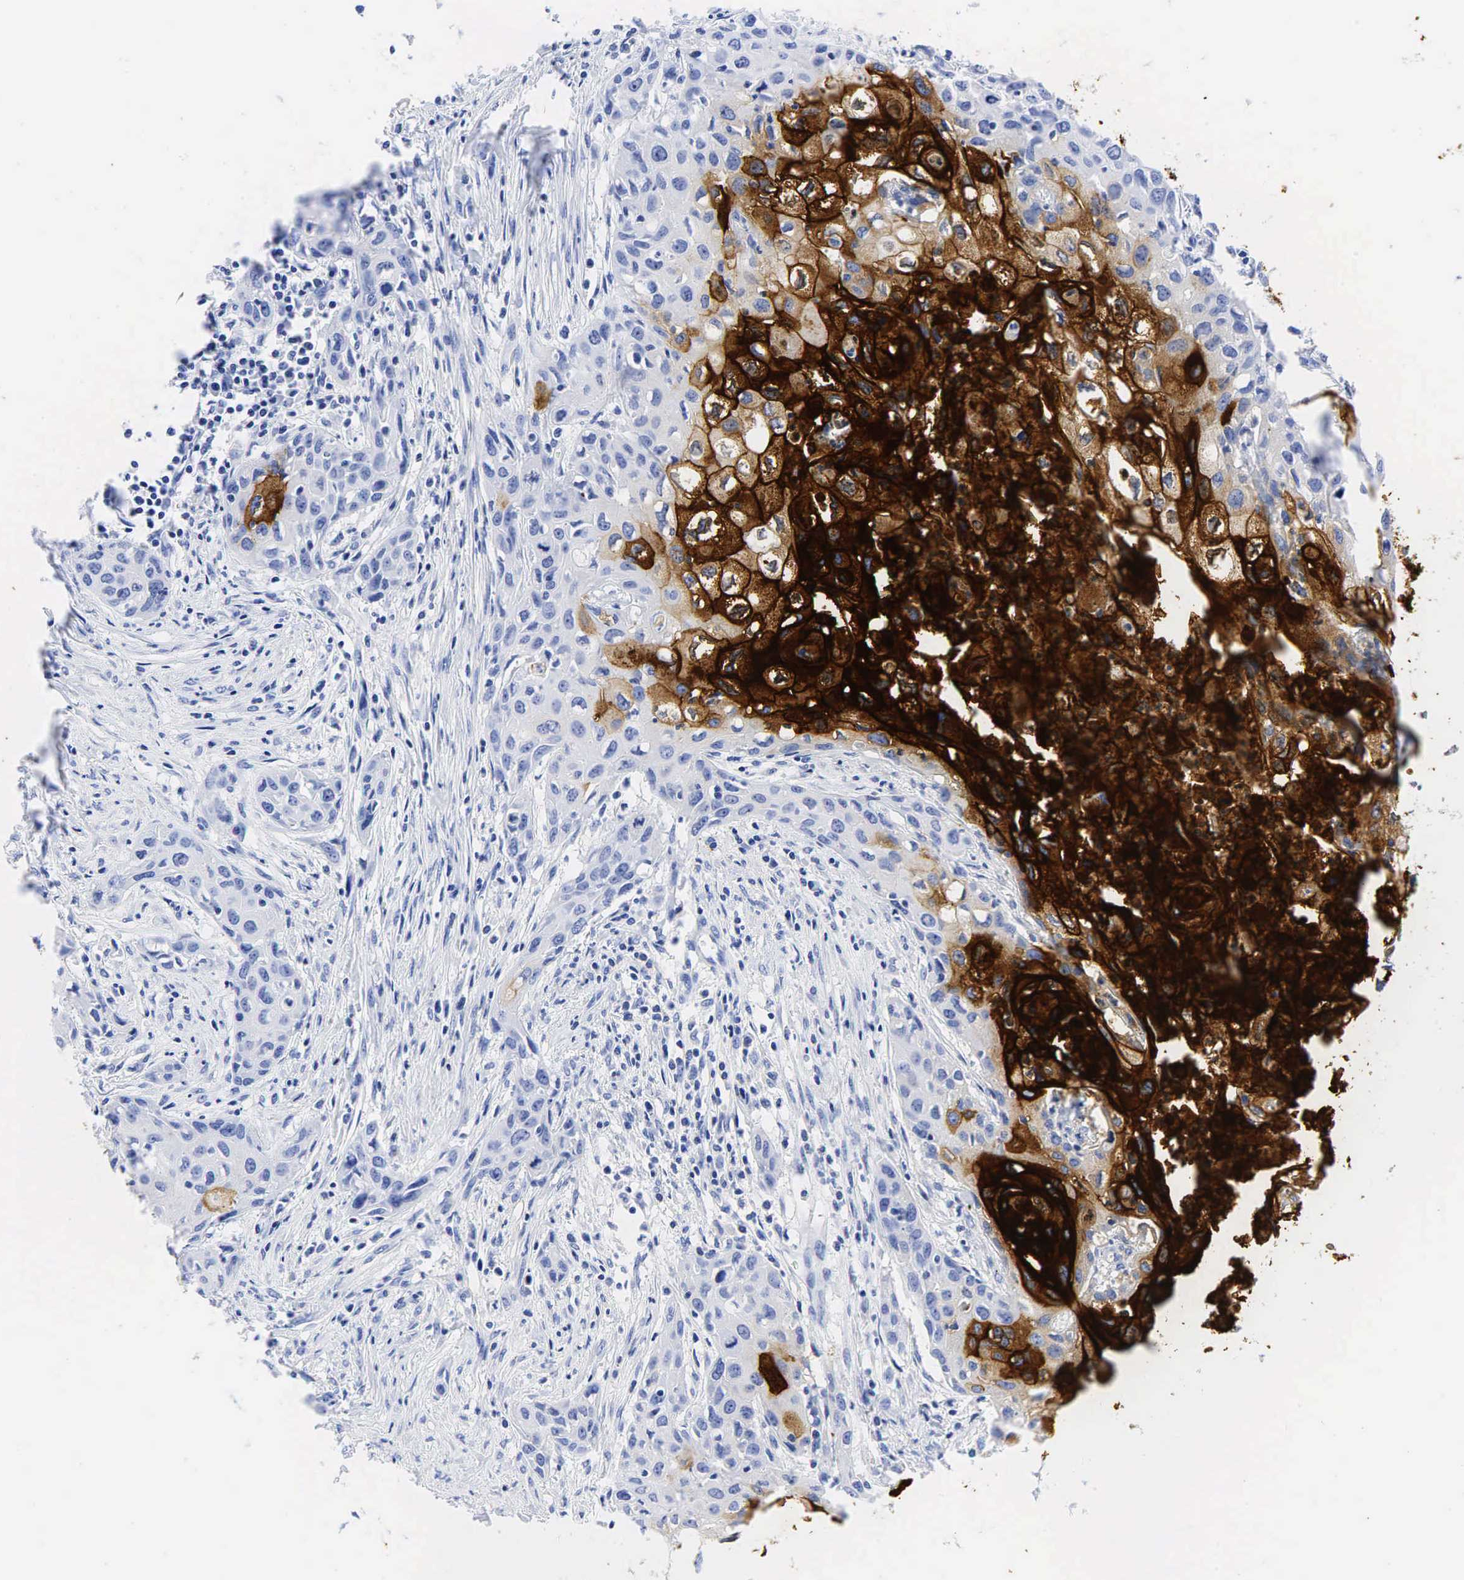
{"staining": {"intensity": "strong", "quantity": "25%-75%", "location": "cytoplasmic/membranous"}, "tissue": "urothelial cancer", "cell_type": "Tumor cells", "image_type": "cancer", "snomed": [{"axis": "morphology", "description": "Urothelial carcinoma, High grade"}, {"axis": "topography", "description": "Urinary bladder"}], "caption": "Immunohistochemistry (DAB (3,3'-diaminobenzidine)) staining of human urothelial carcinoma (high-grade) reveals strong cytoplasmic/membranous protein positivity in about 25%-75% of tumor cells.", "gene": "CEACAM5", "patient": {"sex": "male", "age": 54}}